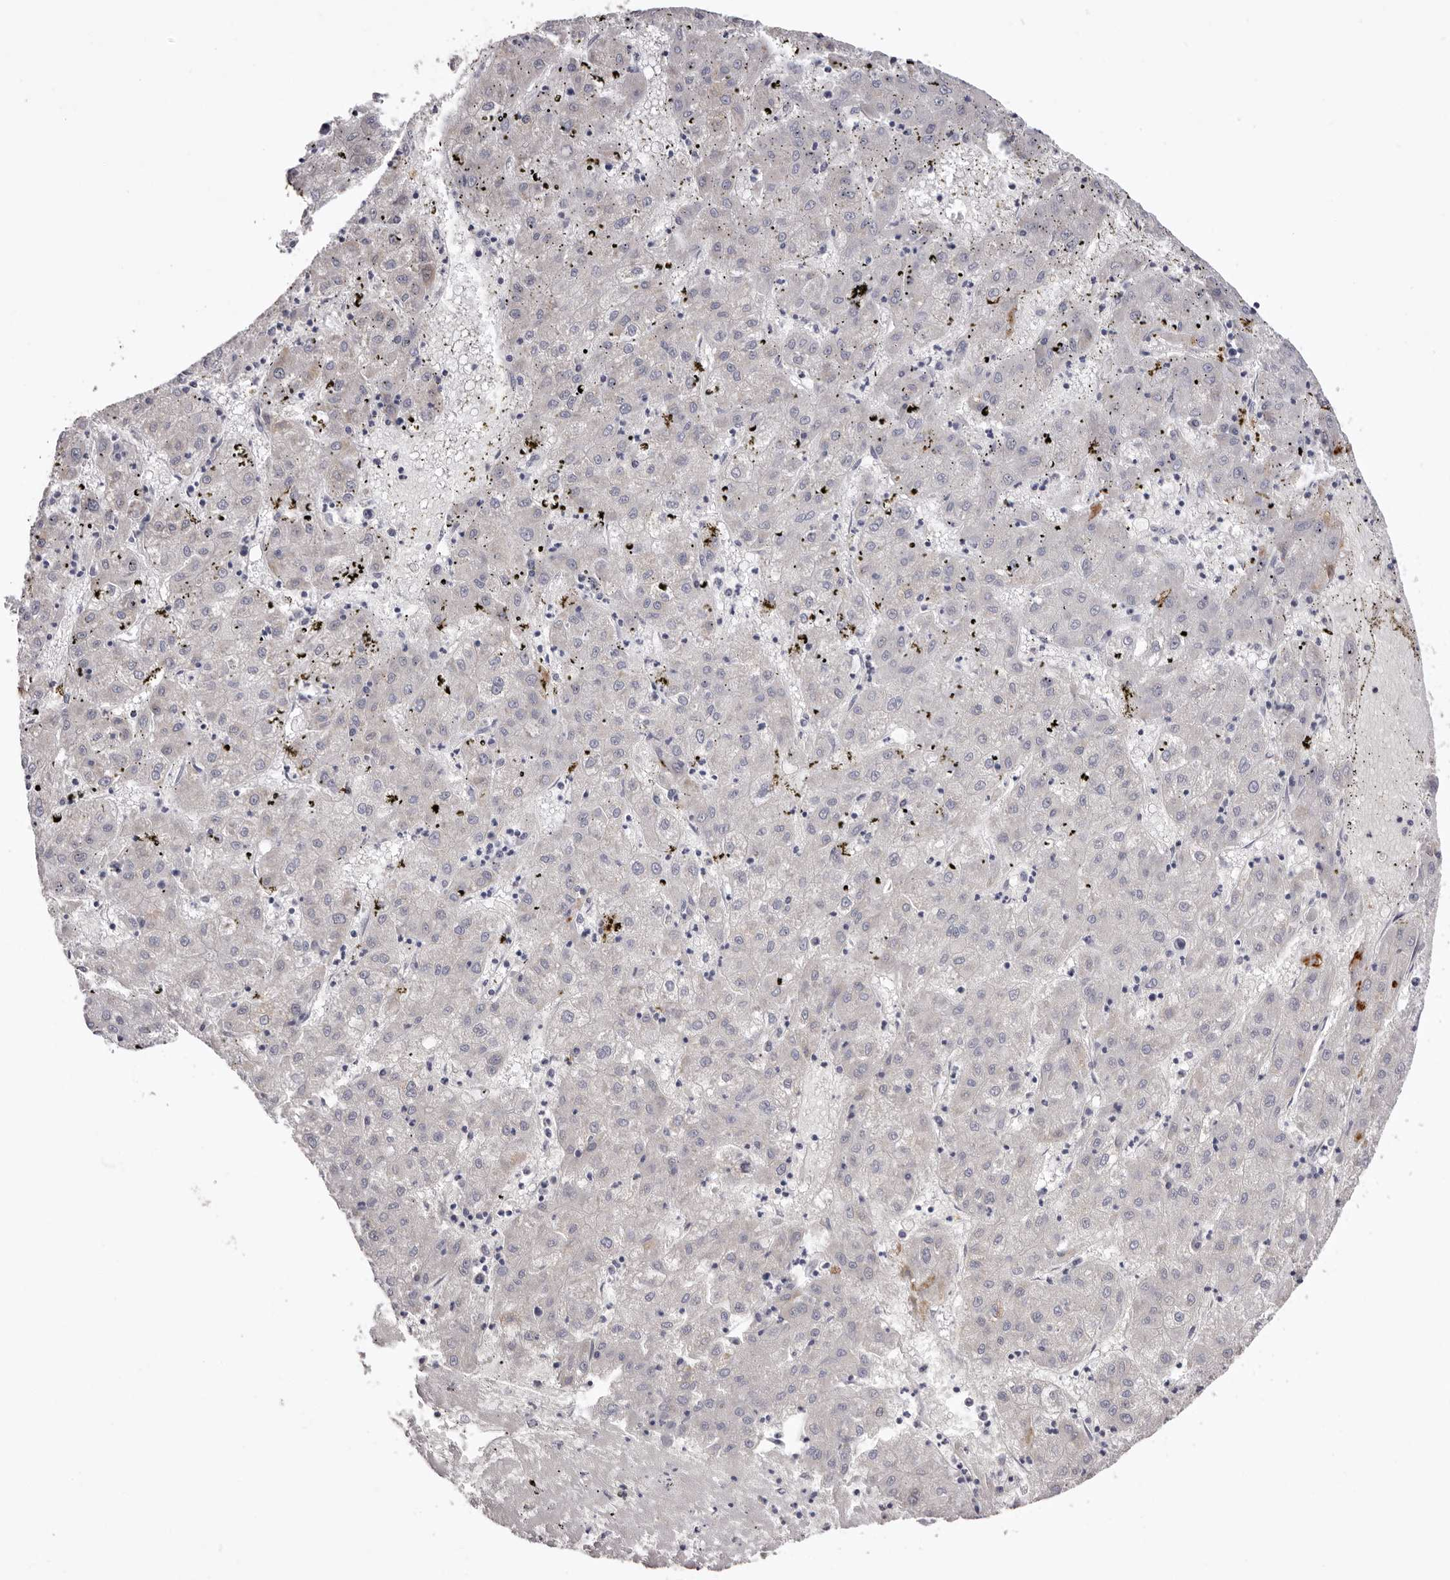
{"staining": {"intensity": "negative", "quantity": "none", "location": "none"}, "tissue": "liver cancer", "cell_type": "Tumor cells", "image_type": "cancer", "snomed": [{"axis": "morphology", "description": "Carcinoma, Hepatocellular, NOS"}, {"axis": "topography", "description": "Liver"}], "caption": "Immunohistochemical staining of liver cancer (hepatocellular carcinoma) displays no significant expression in tumor cells.", "gene": "LMLN", "patient": {"sex": "male", "age": 72}}